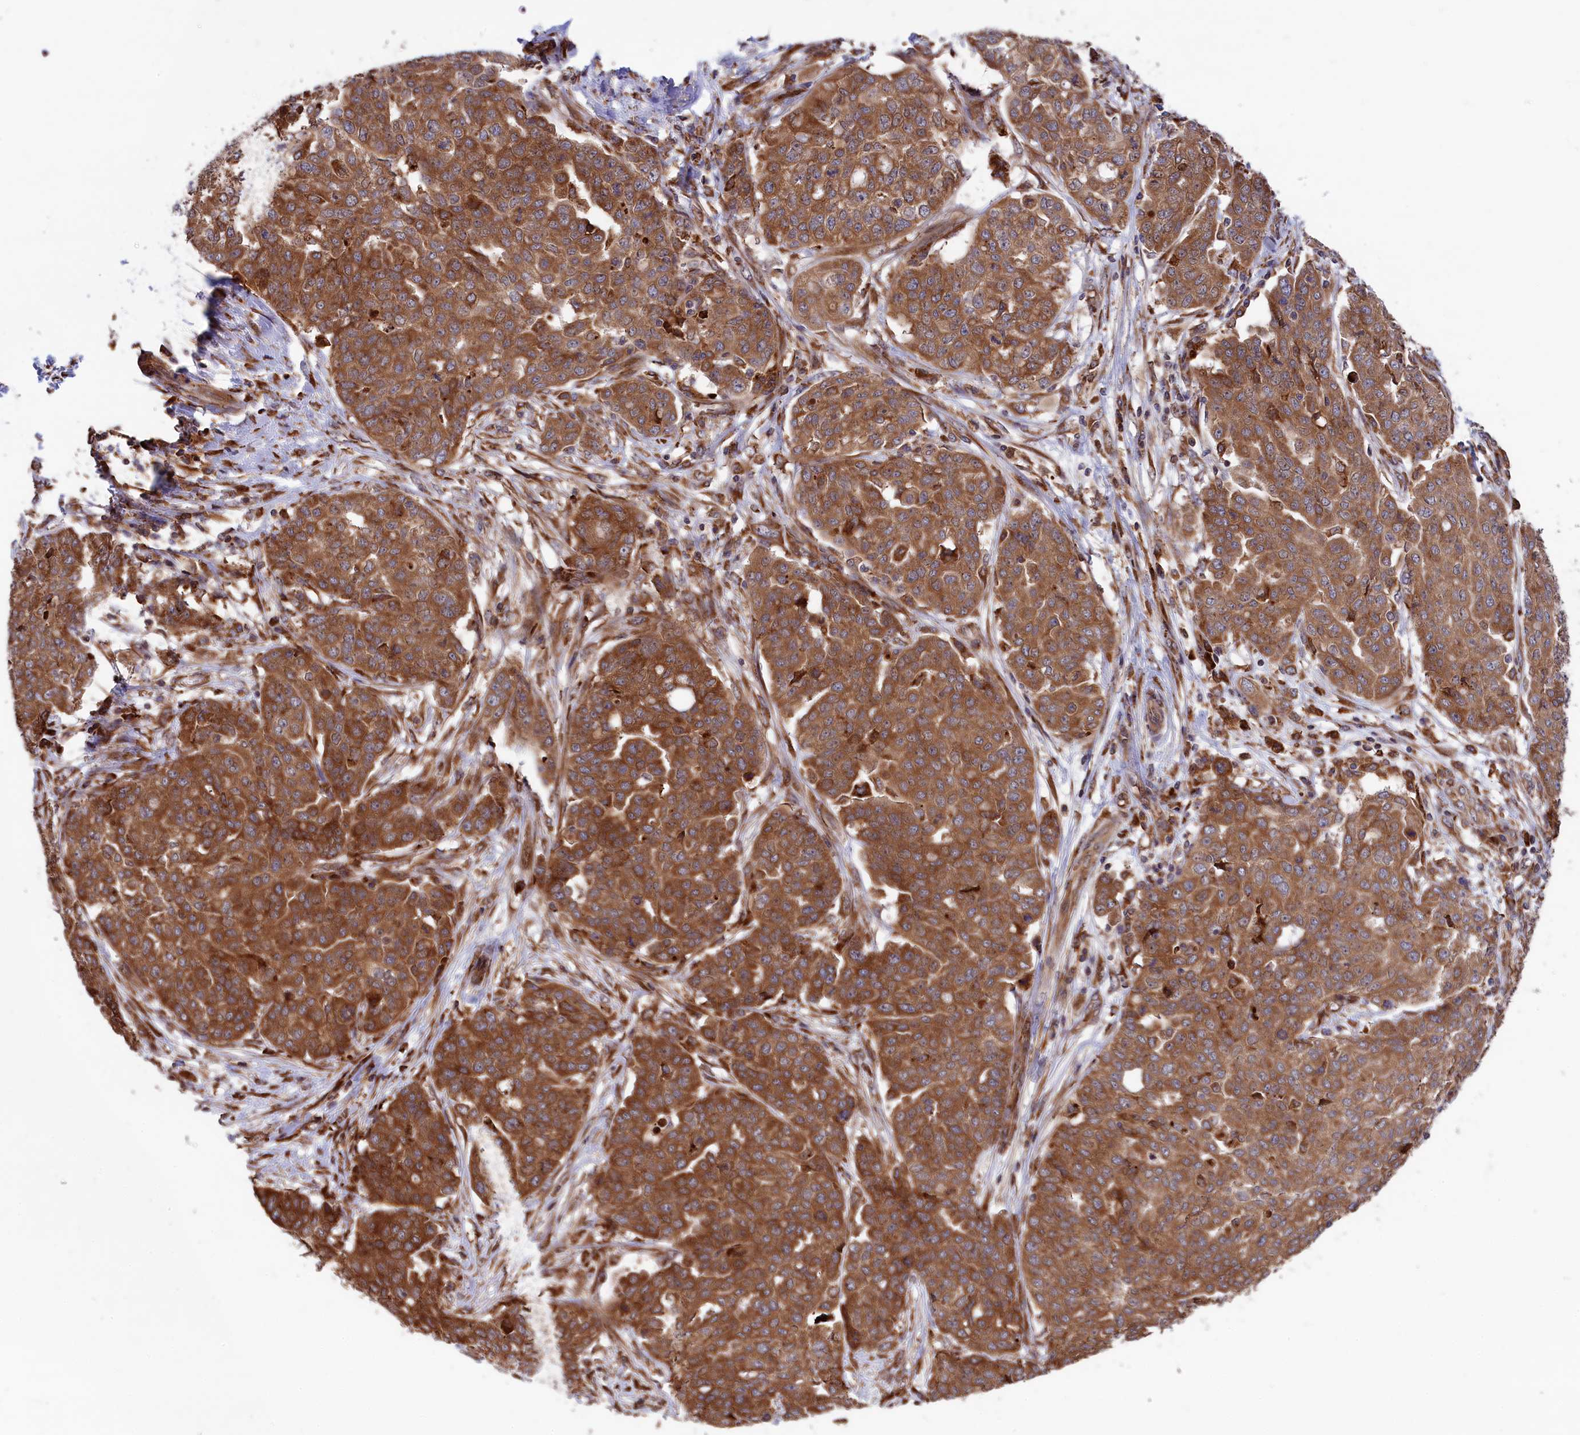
{"staining": {"intensity": "moderate", "quantity": ">75%", "location": "cytoplasmic/membranous"}, "tissue": "ovarian cancer", "cell_type": "Tumor cells", "image_type": "cancer", "snomed": [{"axis": "morphology", "description": "Cystadenocarcinoma, serous, NOS"}, {"axis": "topography", "description": "Soft tissue"}, {"axis": "topography", "description": "Ovary"}], "caption": "This photomicrograph reveals ovarian cancer (serous cystadenocarcinoma) stained with immunohistochemistry to label a protein in brown. The cytoplasmic/membranous of tumor cells show moderate positivity for the protein. Nuclei are counter-stained blue.", "gene": "PLA2G4C", "patient": {"sex": "female", "age": 57}}